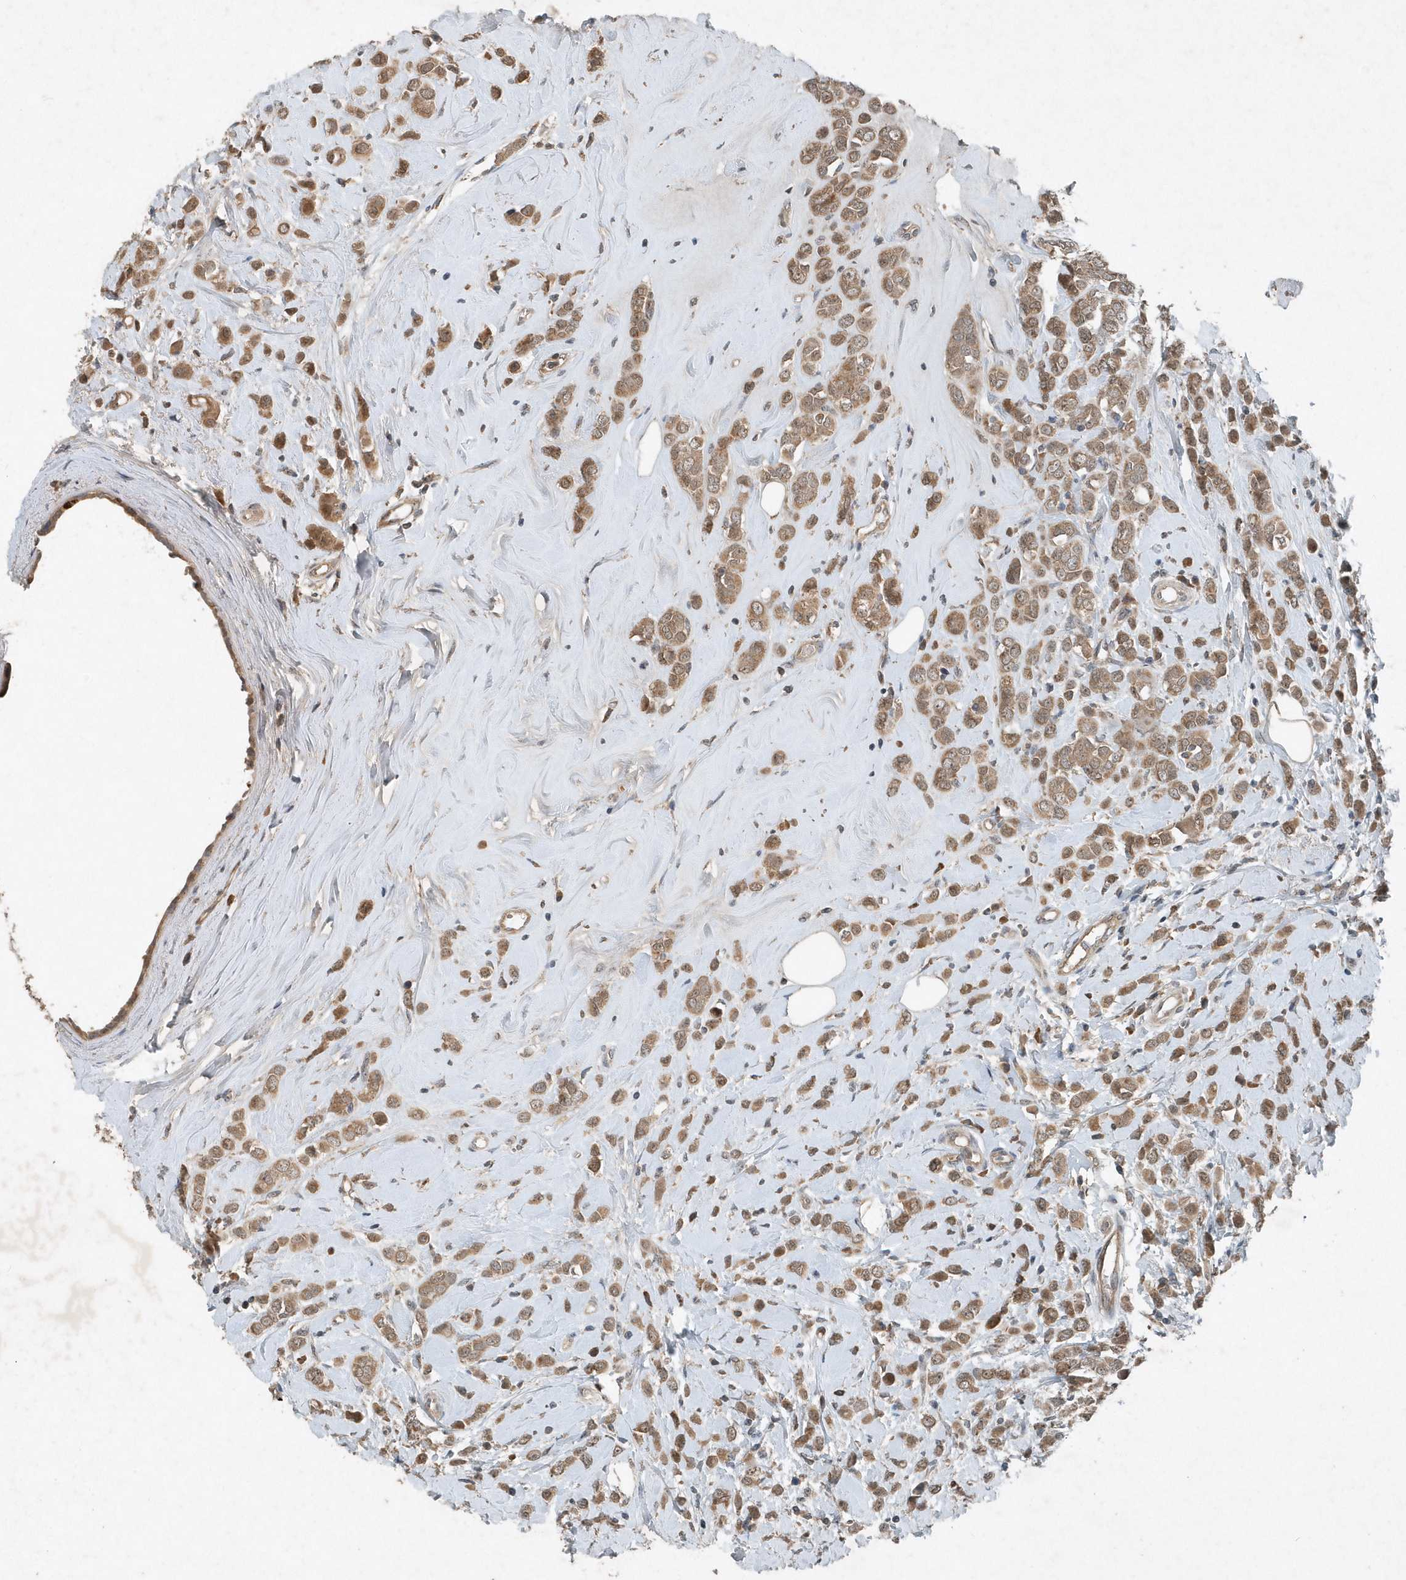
{"staining": {"intensity": "moderate", "quantity": ">75%", "location": "cytoplasmic/membranous"}, "tissue": "breast cancer", "cell_type": "Tumor cells", "image_type": "cancer", "snomed": [{"axis": "morphology", "description": "Lobular carcinoma"}, {"axis": "topography", "description": "Breast"}], "caption": "A histopathology image showing moderate cytoplasmic/membranous staining in approximately >75% of tumor cells in breast cancer, as visualized by brown immunohistochemical staining.", "gene": "SCFD2", "patient": {"sex": "female", "age": 47}}